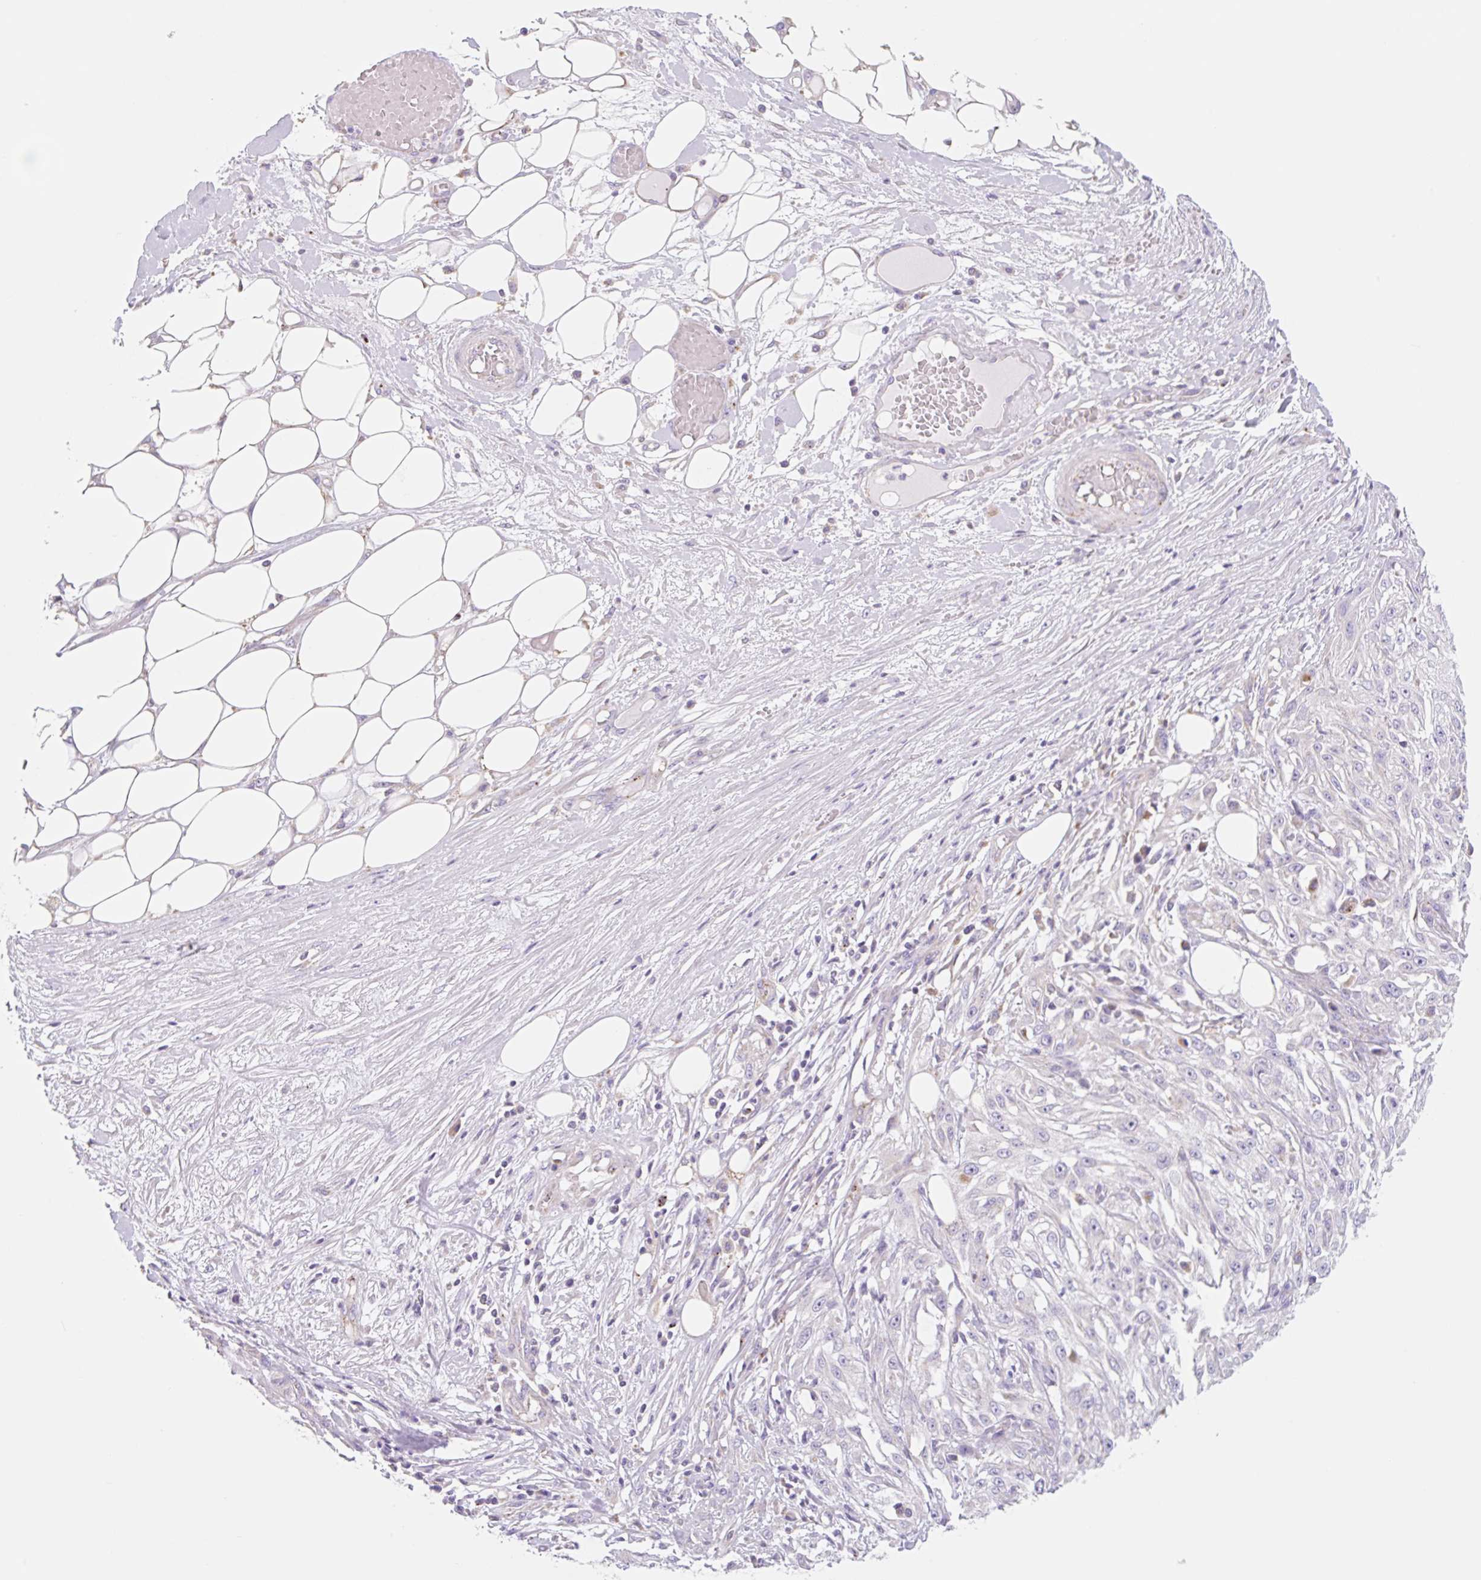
{"staining": {"intensity": "negative", "quantity": "none", "location": "none"}, "tissue": "skin cancer", "cell_type": "Tumor cells", "image_type": "cancer", "snomed": [{"axis": "morphology", "description": "Squamous cell carcinoma, NOS"}, {"axis": "morphology", "description": "Squamous cell carcinoma, metastatic, NOS"}, {"axis": "topography", "description": "Skin"}, {"axis": "topography", "description": "Lymph node"}], "caption": "IHC histopathology image of neoplastic tissue: human metastatic squamous cell carcinoma (skin) stained with DAB reveals no significant protein staining in tumor cells. The staining was performed using DAB to visualize the protein expression in brown, while the nuclei were stained in blue with hematoxylin (Magnification: 20x).", "gene": "CLEC3A", "patient": {"sex": "male", "age": 75}}